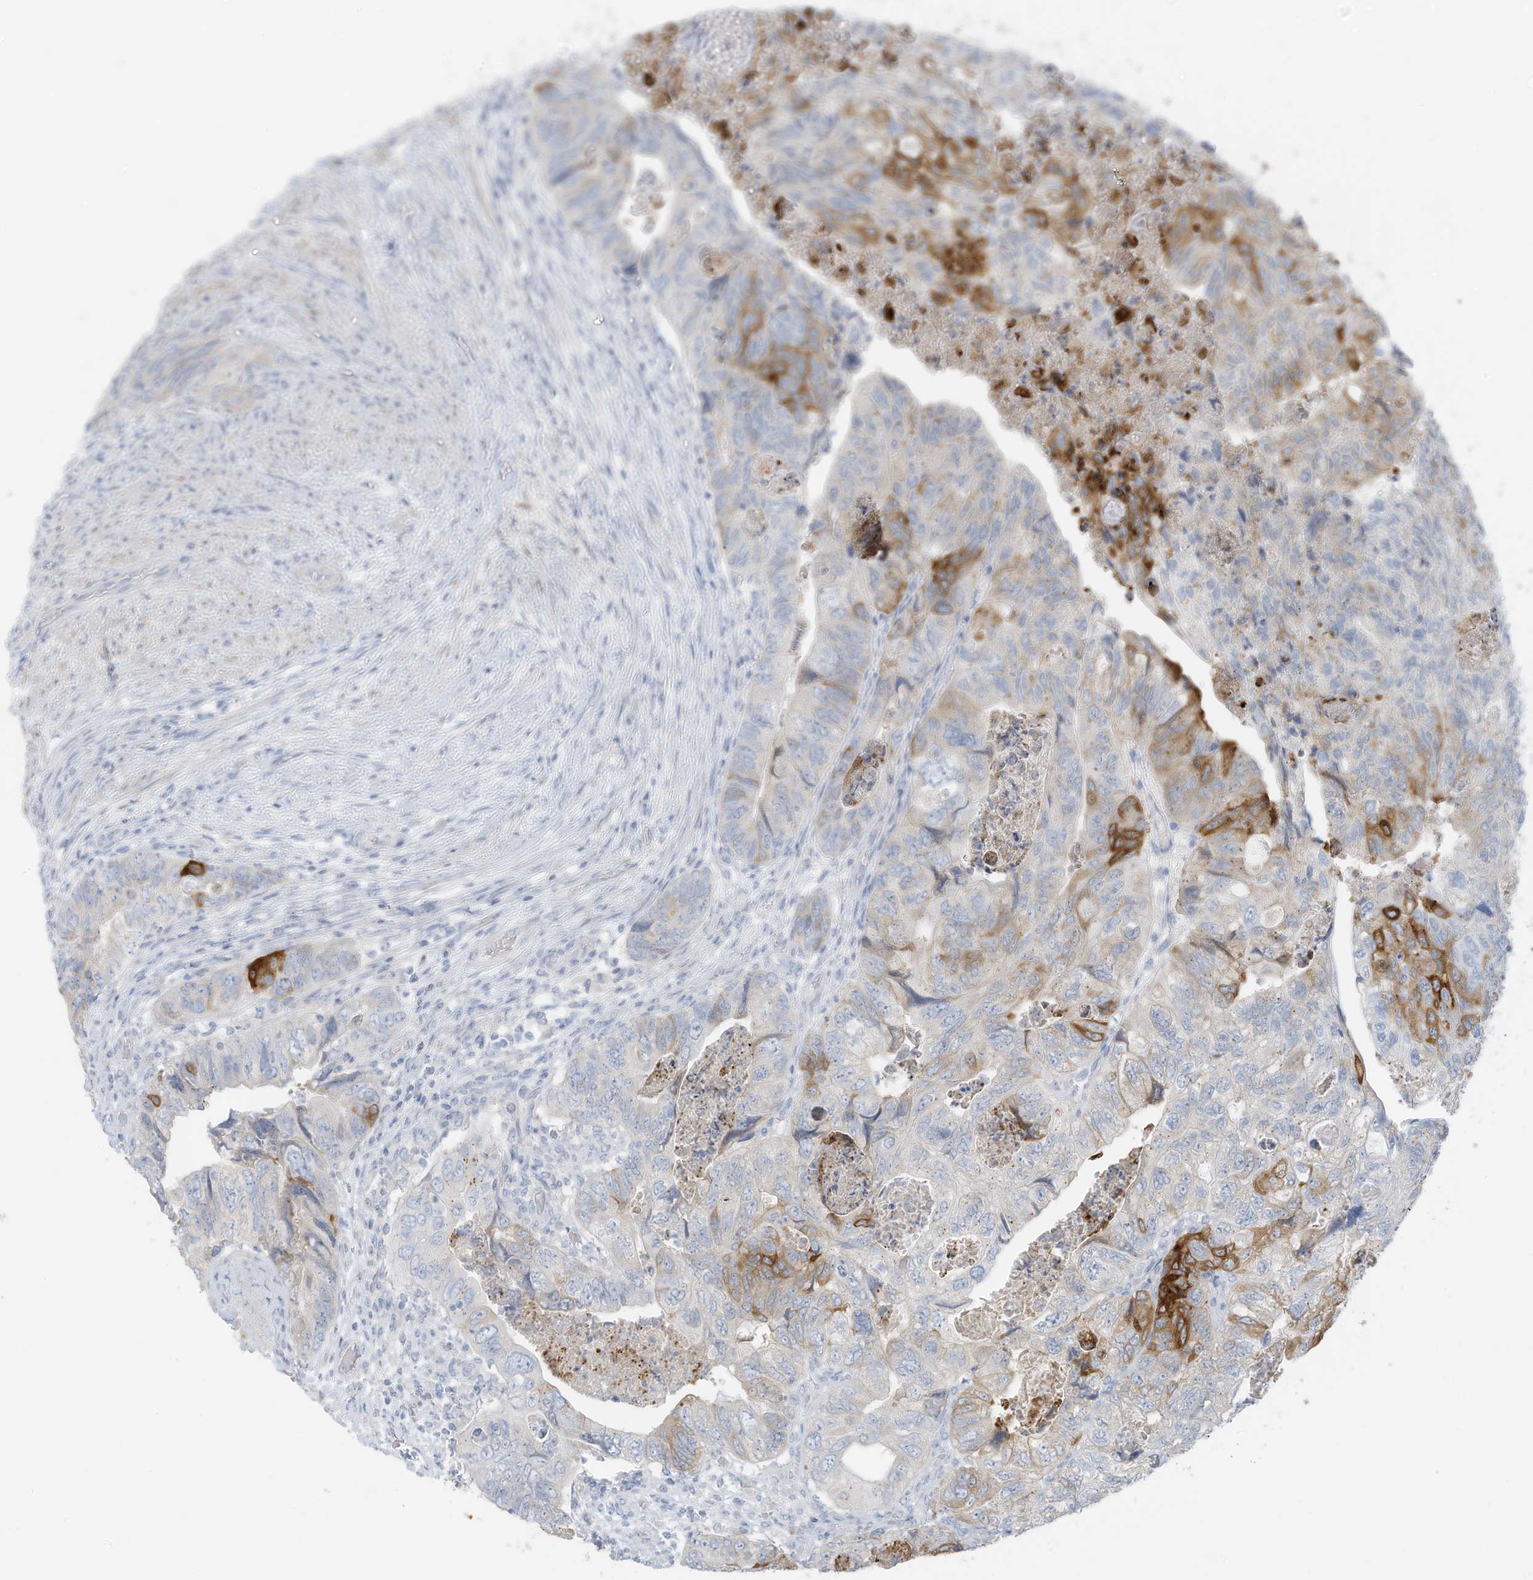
{"staining": {"intensity": "strong", "quantity": "<25%", "location": "cytoplasmic/membranous"}, "tissue": "colorectal cancer", "cell_type": "Tumor cells", "image_type": "cancer", "snomed": [{"axis": "morphology", "description": "Adenocarcinoma, NOS"}, {"axis": "topography", "description": "Rectum"}], "caption": "Protein expression analysis of human colorectal cancer reveals strong cytoplasmic/membranous positivity in about <25% of tumor cells. (brown staining indicates protein expression, while blue staining denotes nuclei).", "gene": "SLC25A43", "patient": {"sex": "male", "age": 63}}